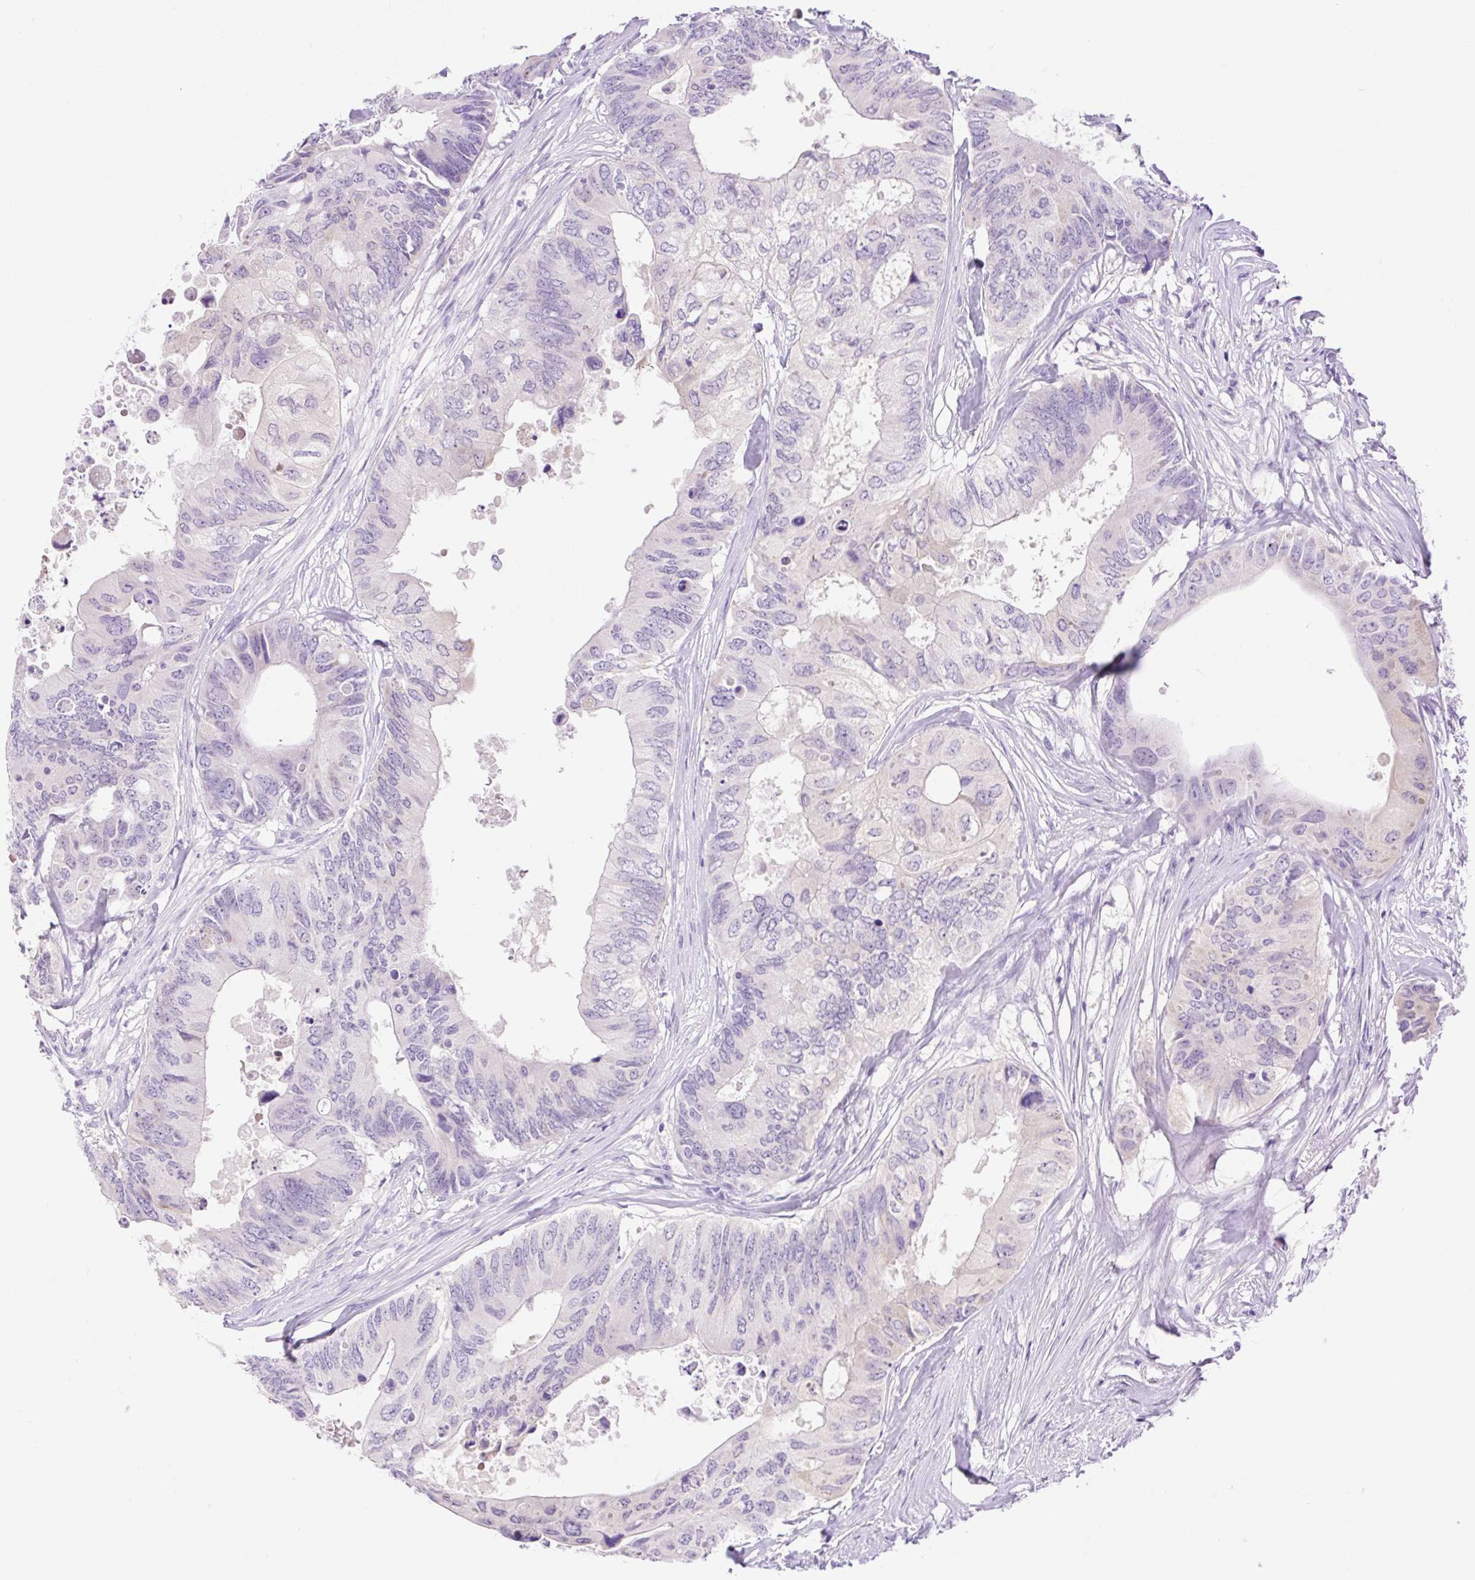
{"staining": {"intensity": "negative", "quantity": "none", "location": "none"}, "tissue": "colorectal cancer", "cell_type": "Tumor cells", "image_type": "cancer", "snomed": [{"axis": "morphology", "description": "Adenocarcinoma, NOS"}, {"axis": "topography", "description": "Colon"}], "caption": "Colorectal cancer (adenocarcinoma) stained for a protein using IHC shows no staining tumor cells.", "gene": "SLC25A40", "patient": {"sex": "male", "age": 71}}